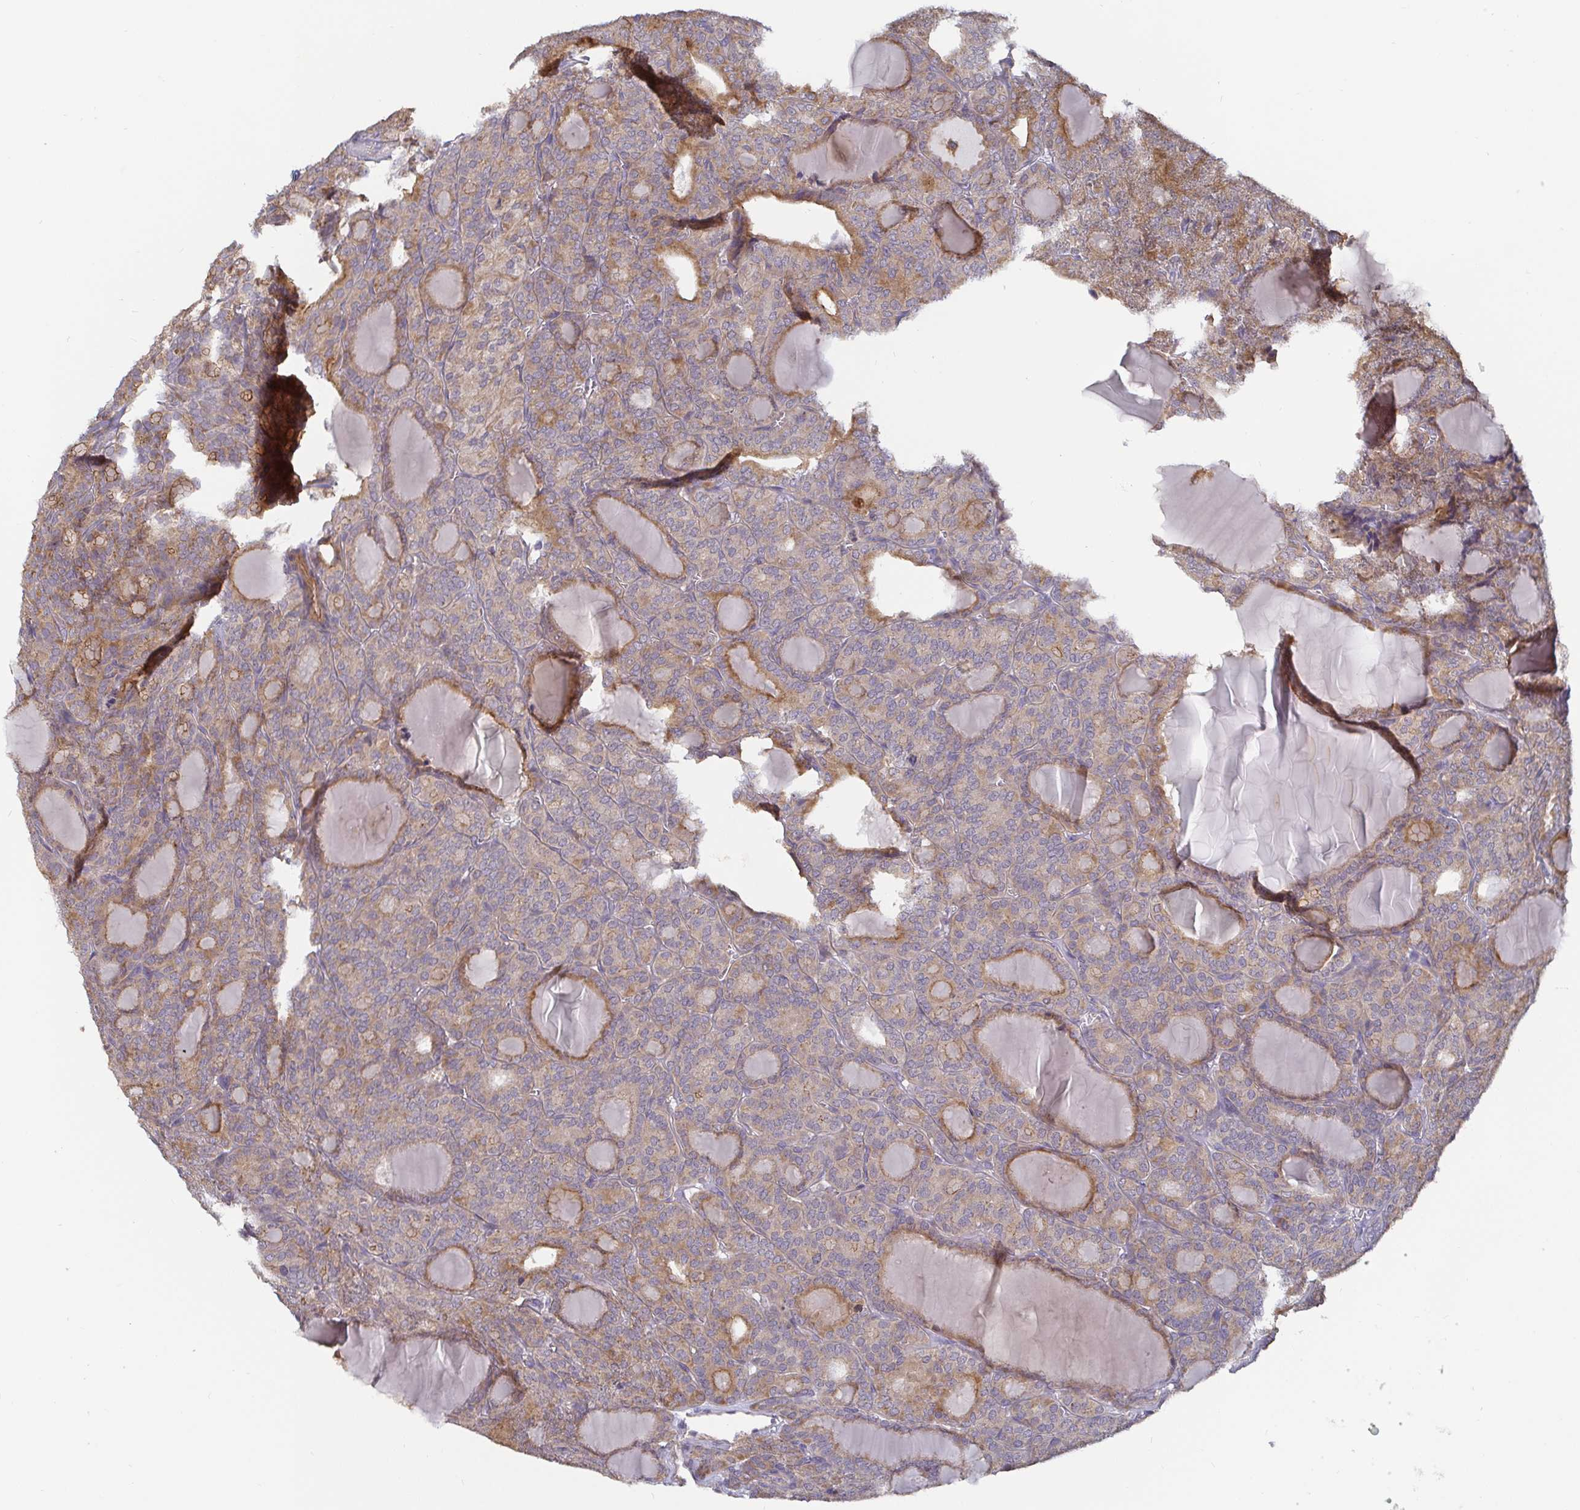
{"staining": {"intensity": "weak", "quantity": "25%-75%", "location": "cytoplasmic/membranous"}, "tissue": "thyroid cancer", "cell_type": "Tumor cells", "image_type": "cancer", "snomed": [{"axis": "morphology", "description": "Follicular adenoma carcinoma, NOS"}, {"axis": "topography", "description": "Thyroid gland"}], "caption": "Approximately 25%-75% of tumor cells in follicular adenoma carcinoma (thyroid) demonstrate weak cytoplasmic/membranous protein positivity as visualized by brown immunohistochemical staining.", "gene": "CDH18", "patient": {"sex": "male", "age": 74}}